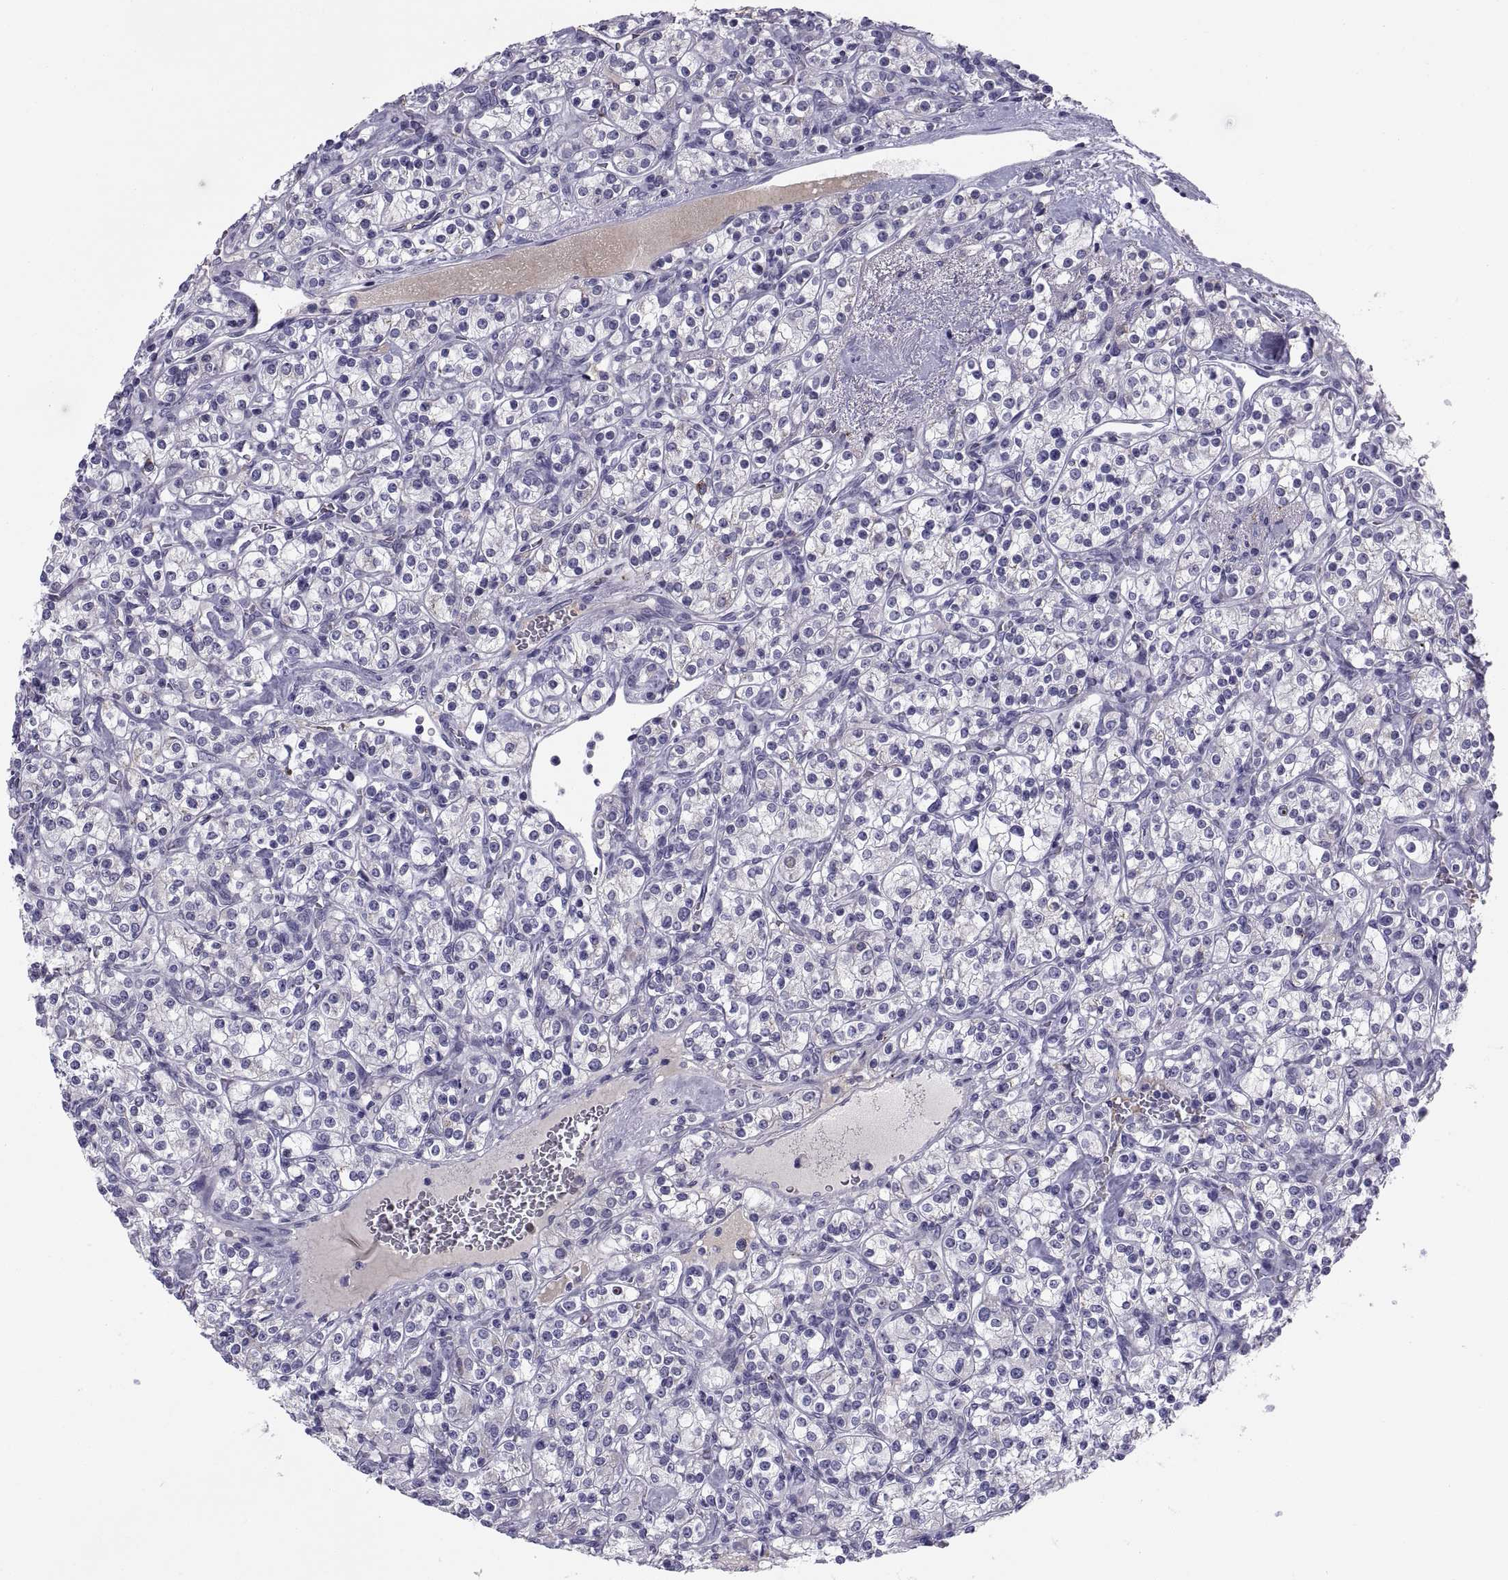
{"staining": {"intensity": "negative", "quantity": "none", "location": "none"}, "tissue": "renal cancer", "cell_type": "Tumor cells", "image_type": "cancer", "snomed": [{"axis": "morphology", "description": "Adenocarcinoma, NOS"}, {"axis": "topography", "description": "Kidney"}], "caption": "DAB (3,3'-diaminobenzidine) immunohistochemical staining of adenocarcinoma (renal) reveals no significant expression in tumor cells. (DAB immunohistochemistry (IHC) visualized using brightfield microscopy, high magnification).", "gene": "NPTX2", "patient": {"sex": "male", "age": 77}}